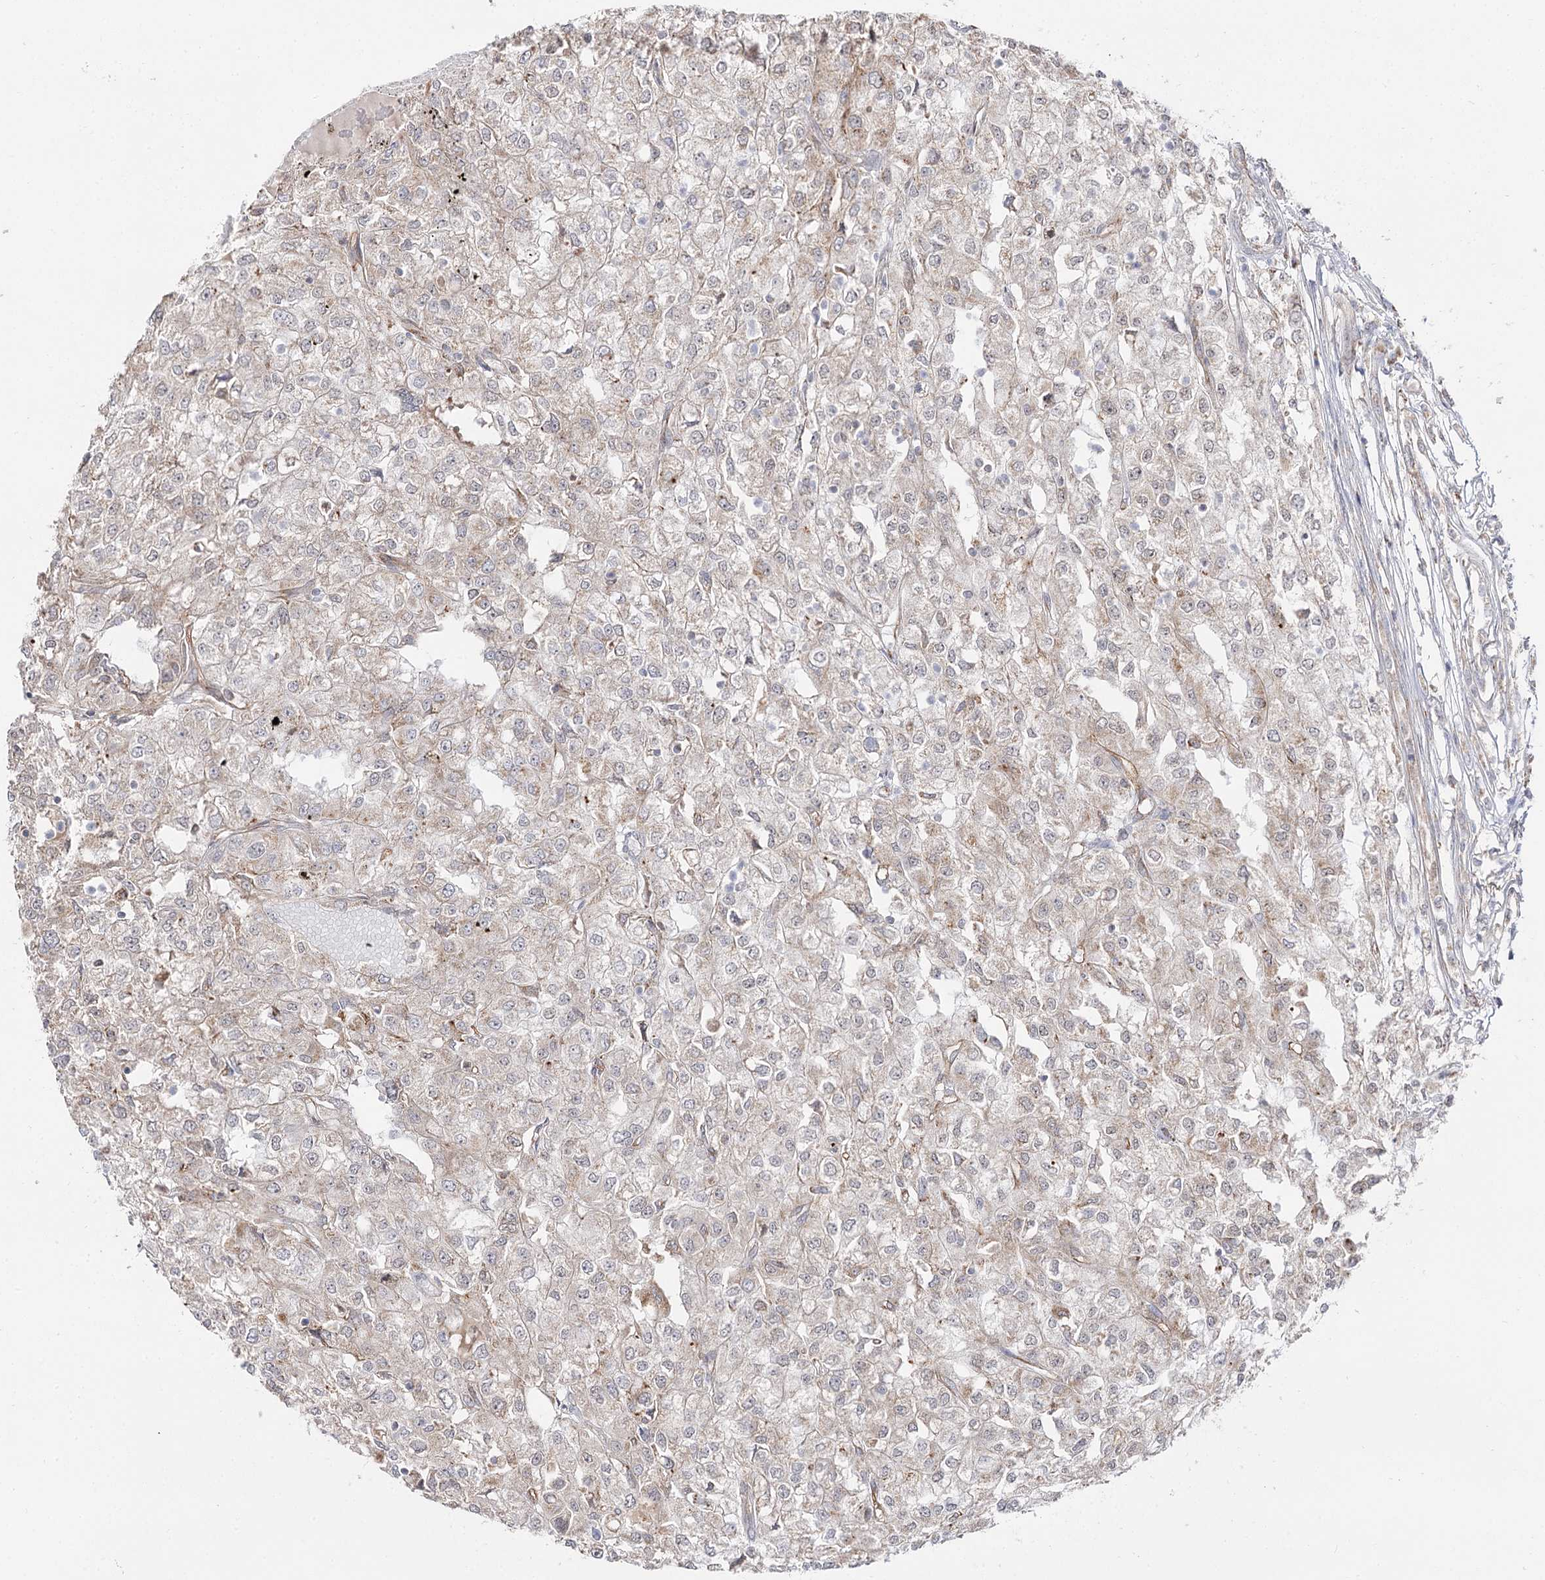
{"staining": {"intensity": "weak", "quantity": "<25%", "location": "cytoplasmic/membranous"}, "tissue": "renal cancer", "cell_type": "Tumor cells", "image_type": "cancer", "snomed": [{"axis": "morphology", "description": "Adenocarcinoma, NOS"}, {"axis": "topography", "description": "Kidney"}], "caption": "High magnification brightfield microscopy of renal adenocarcinoma stained with DAB (brown) and counterstained with hematoxylin (blue): tumor cells show no significant staining. Nuclei are stained in blue.", "gene": "CBR4", "patient": {"sex": "female", "age": 54}}